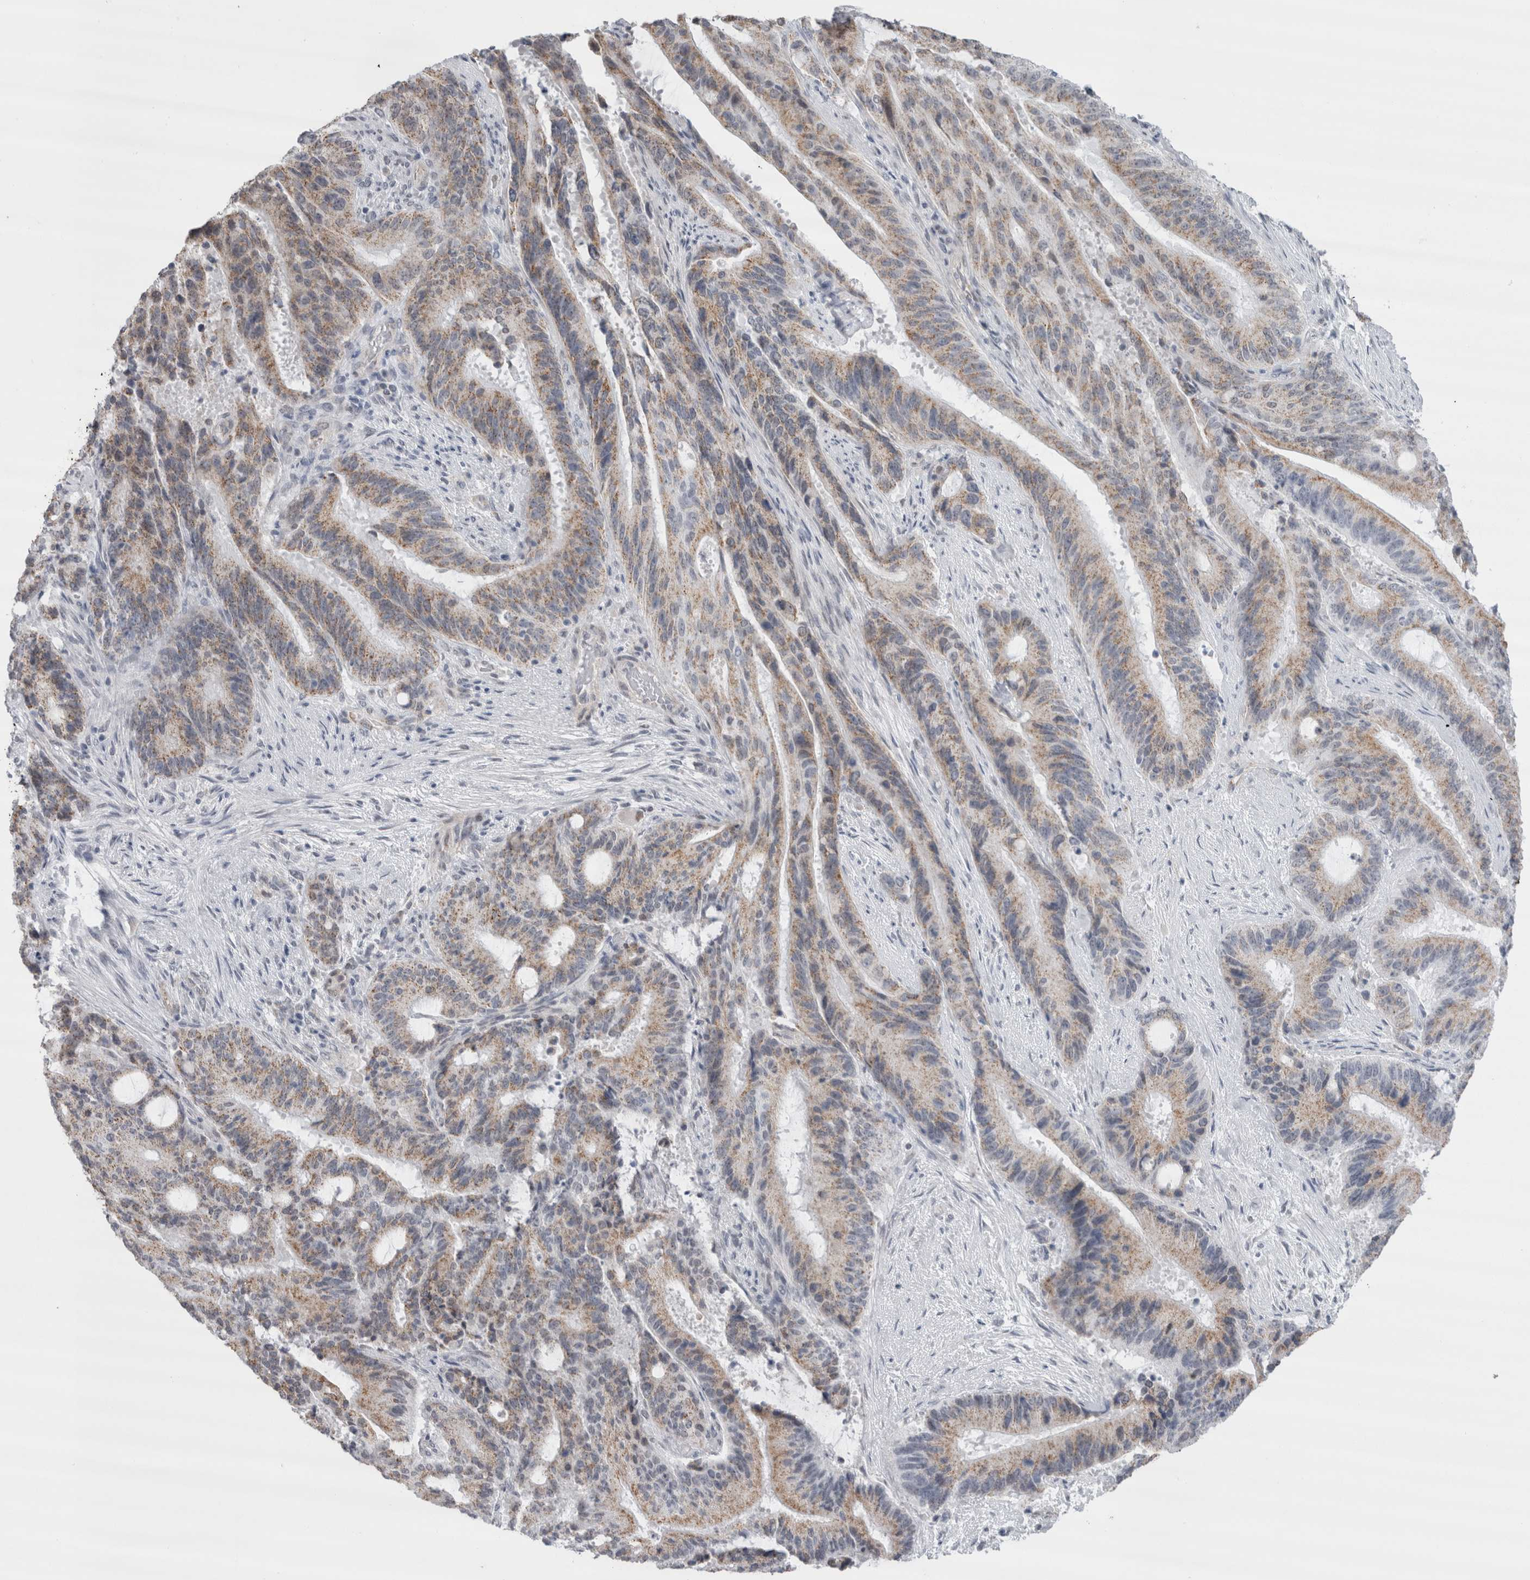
{"staining": {"intensity": "moderate", "quantity": ">75%", "location": "cytoplasmic/membranous"}, "tissue": "liver cancer", "cell_type": "Tumor cells", "image_type": "cancer", "snomed": [{"axis": "morphology", "description": "Normal tissue, NOS"}, {"axis": "morphology", "description": "Cholangiocarcinoma"}, {"axis": "topography", "description": "Liver"}, {"axis": "topography", "description": "Peripheral nerve tissue"}], "caption": "Immunohistochemical staining of liver cancer displays medium levels of moderate cytoplasmic/membranous expression in approximately >75% of tumor cells.", "gene": "PLIN1", "patient": {"sex": "female", "age": 73}}